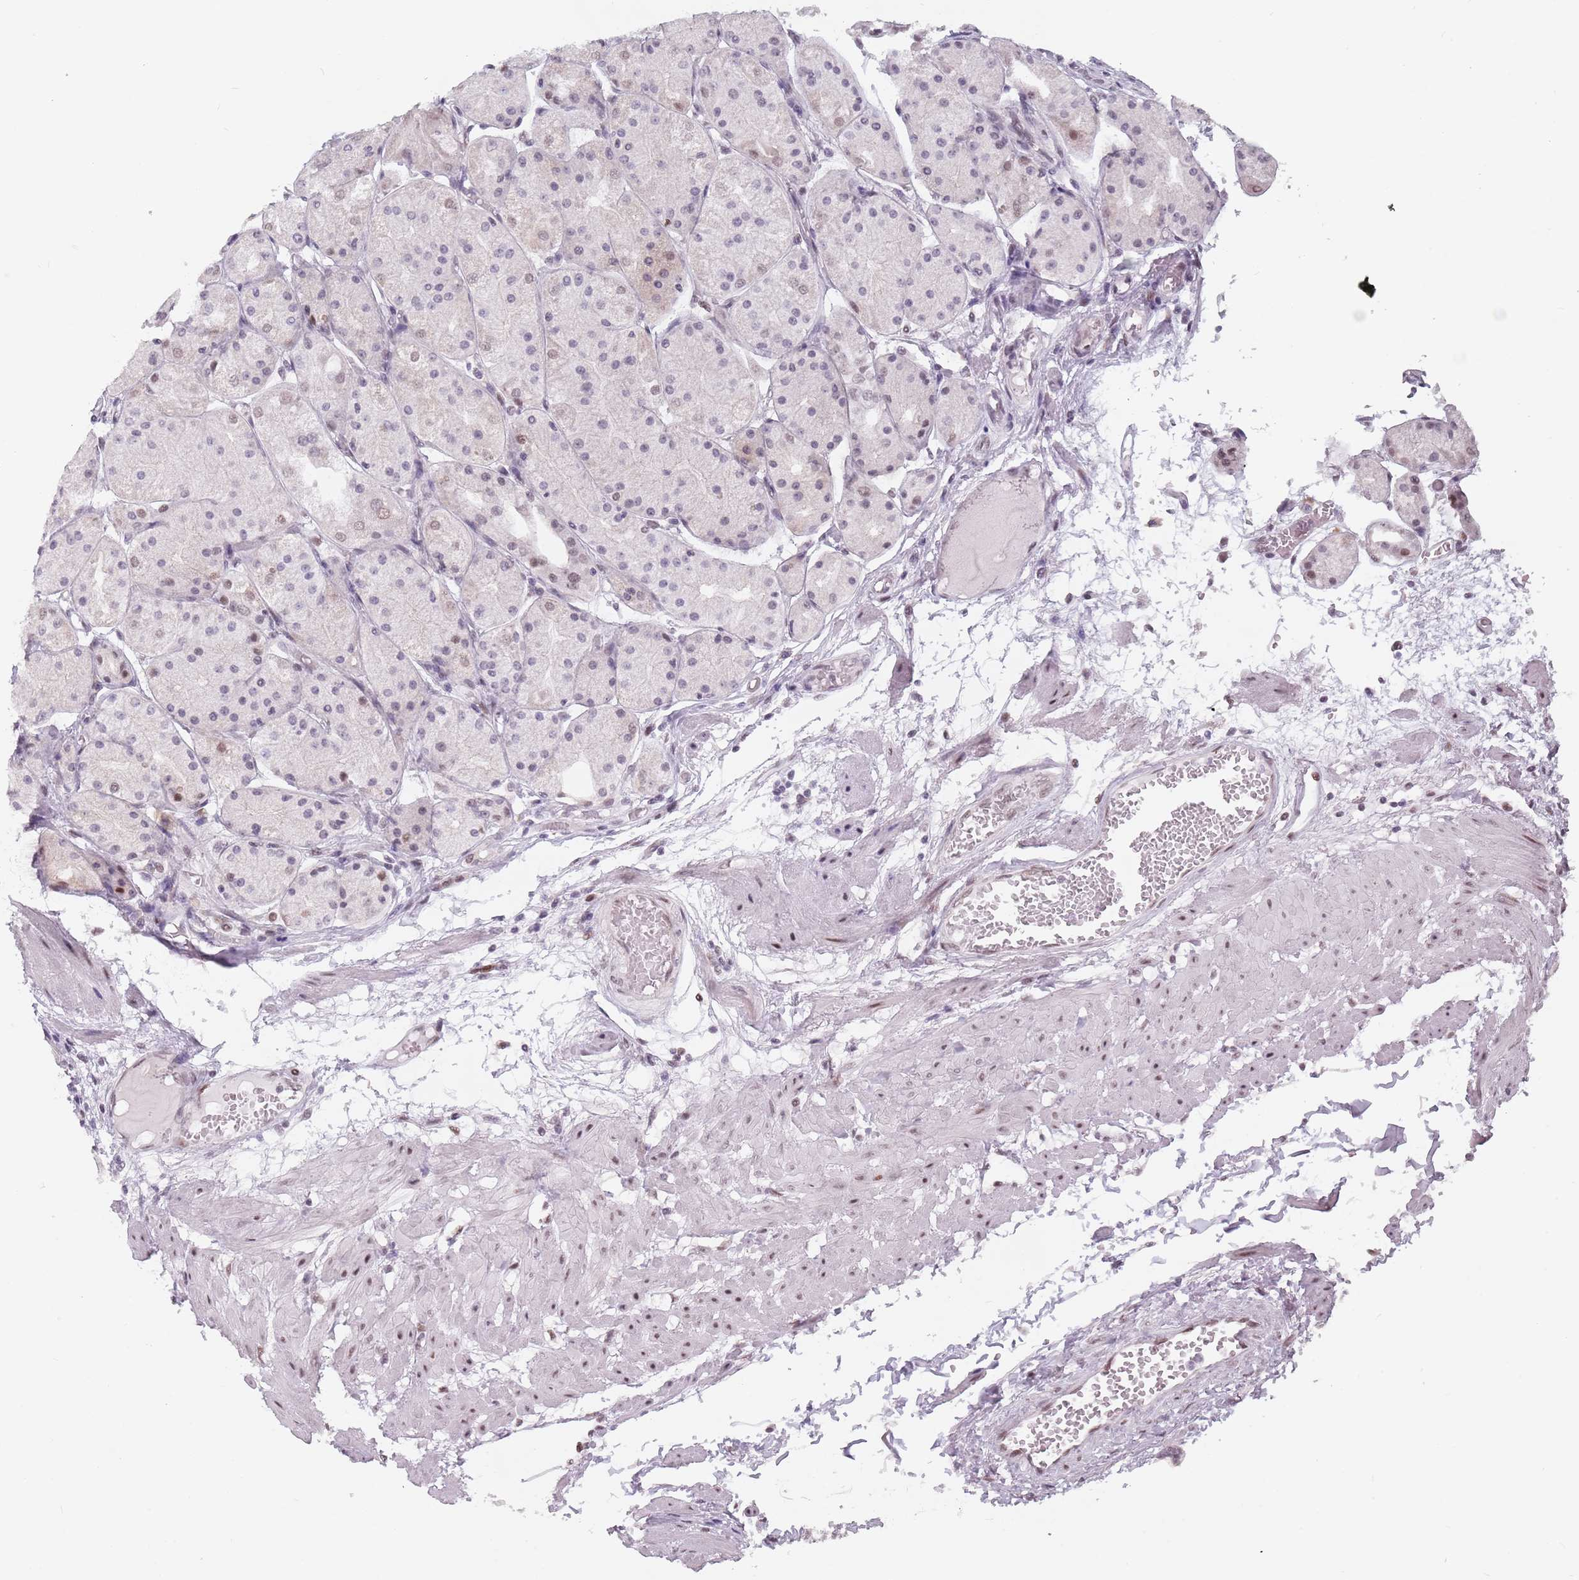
{"staining": {"intensity": "moderate", "quantity": "25%-75%", "location": "nuclear"}, "tissue": "stomach", "cell_type": "Glandular cells", "image_type": "normal", "snomed": [{"axis": "morphology", "description": "Normal tissue, NOS"}, {"axis": "topography", "description": "Stomach, upper"}], "caption": "Moderate nuclear protein expression is identified in about 25%-75% of glandular cells in stomach. (Stains: DAB in brown, nuclei in blue, Microscopy: brightfield microscopy at high magnification).", "gene": "PTCHD1", "patient": {"sex": "male", "age": 72}}